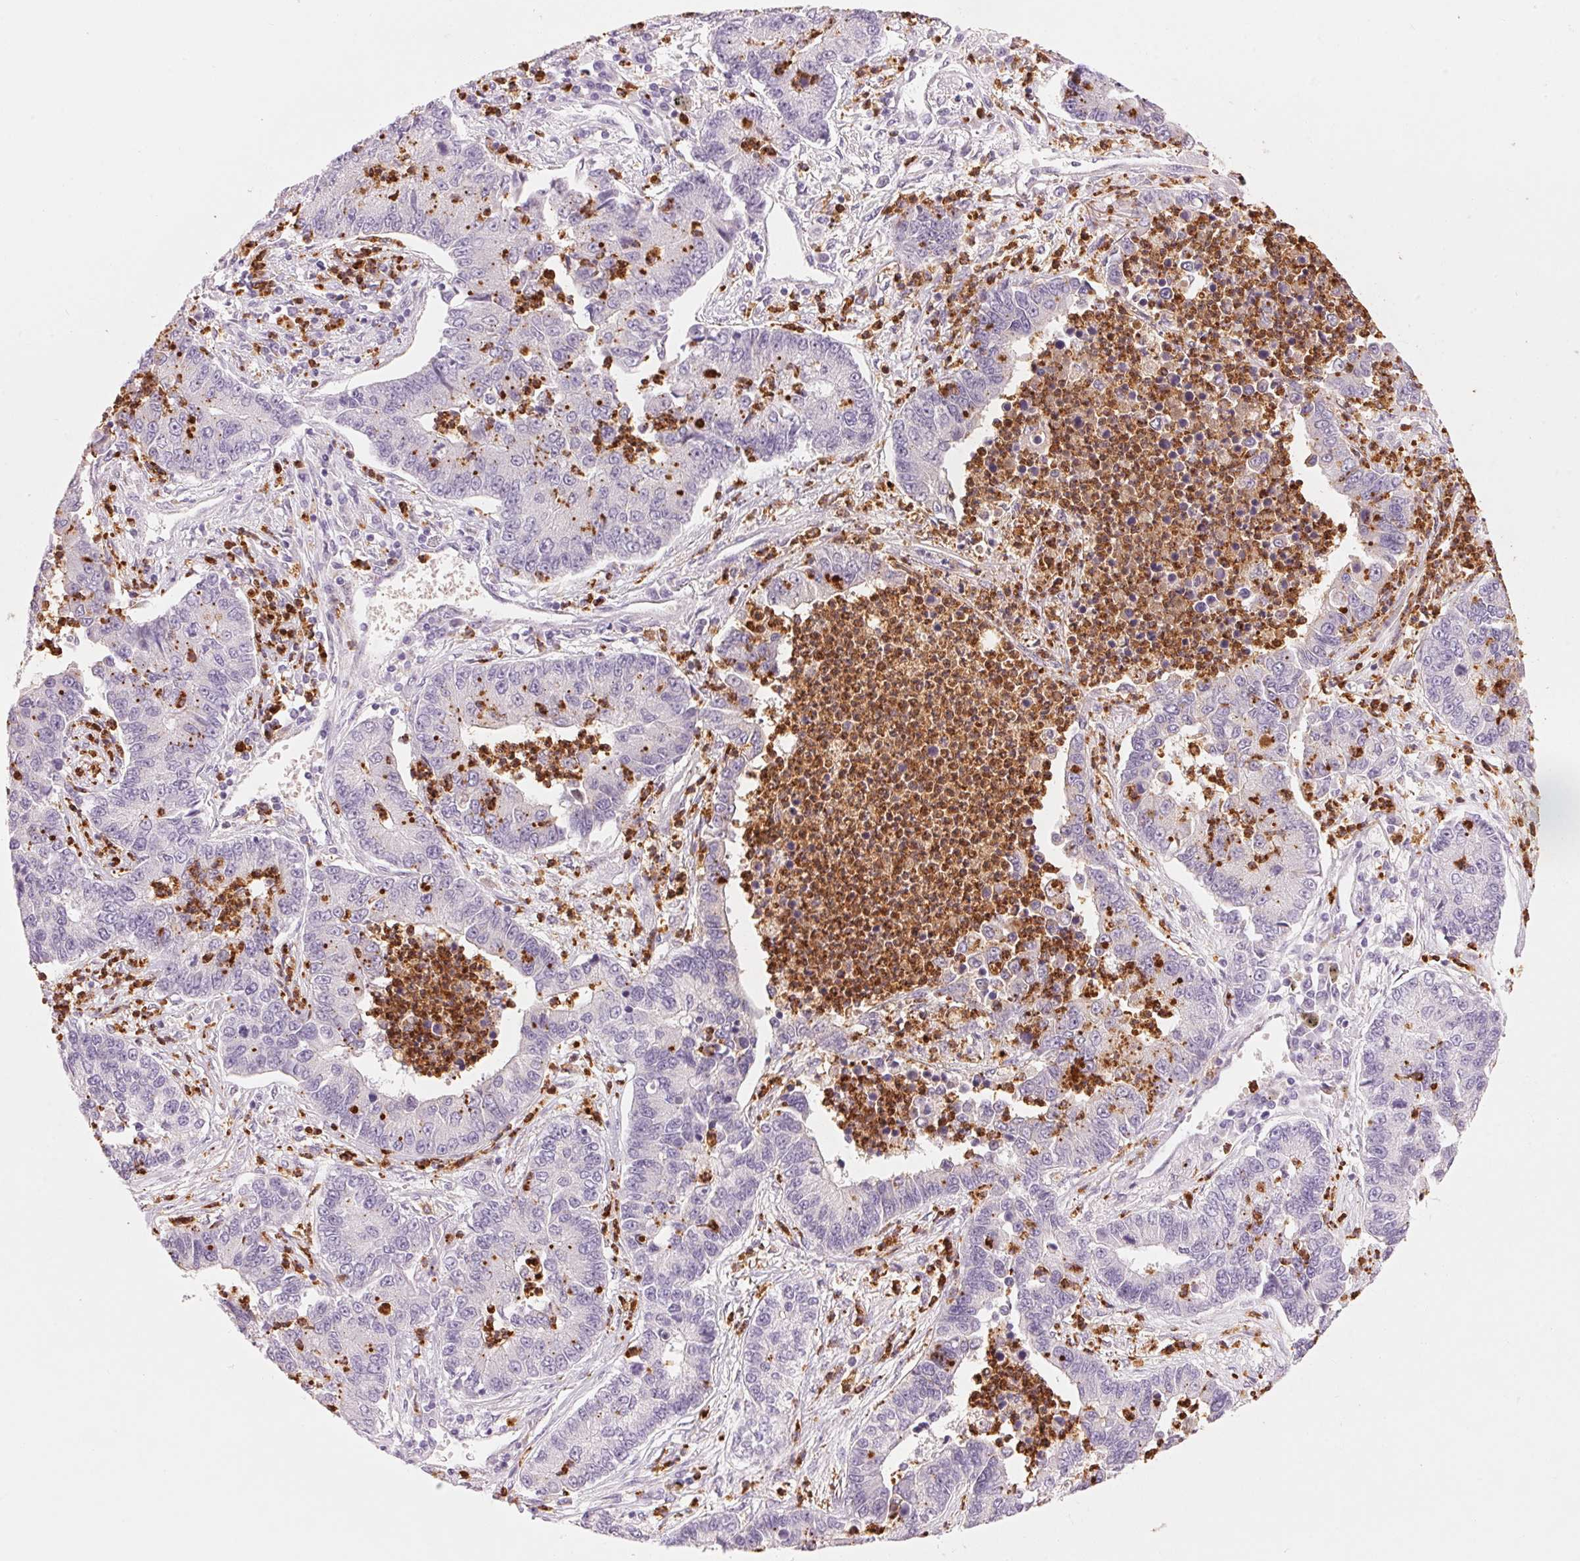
{"staining": {"intensity": "negative", "quantity": "none", "location": "none"}, "tissue": "lung cancer", "cell_type": "Tumor cells", "image_type": "cancer", "snomed": [{"axis": "morphology", "description": "Adenocarcinoma, NOS"}, {"axis": "topography", "description": "Lung"}], "caption": "Protein analysis of lung cancer exhibits no significant positivity in tumor cells.", "gene": "KLK7", "patient": {"sex": "female", "age": 57}}